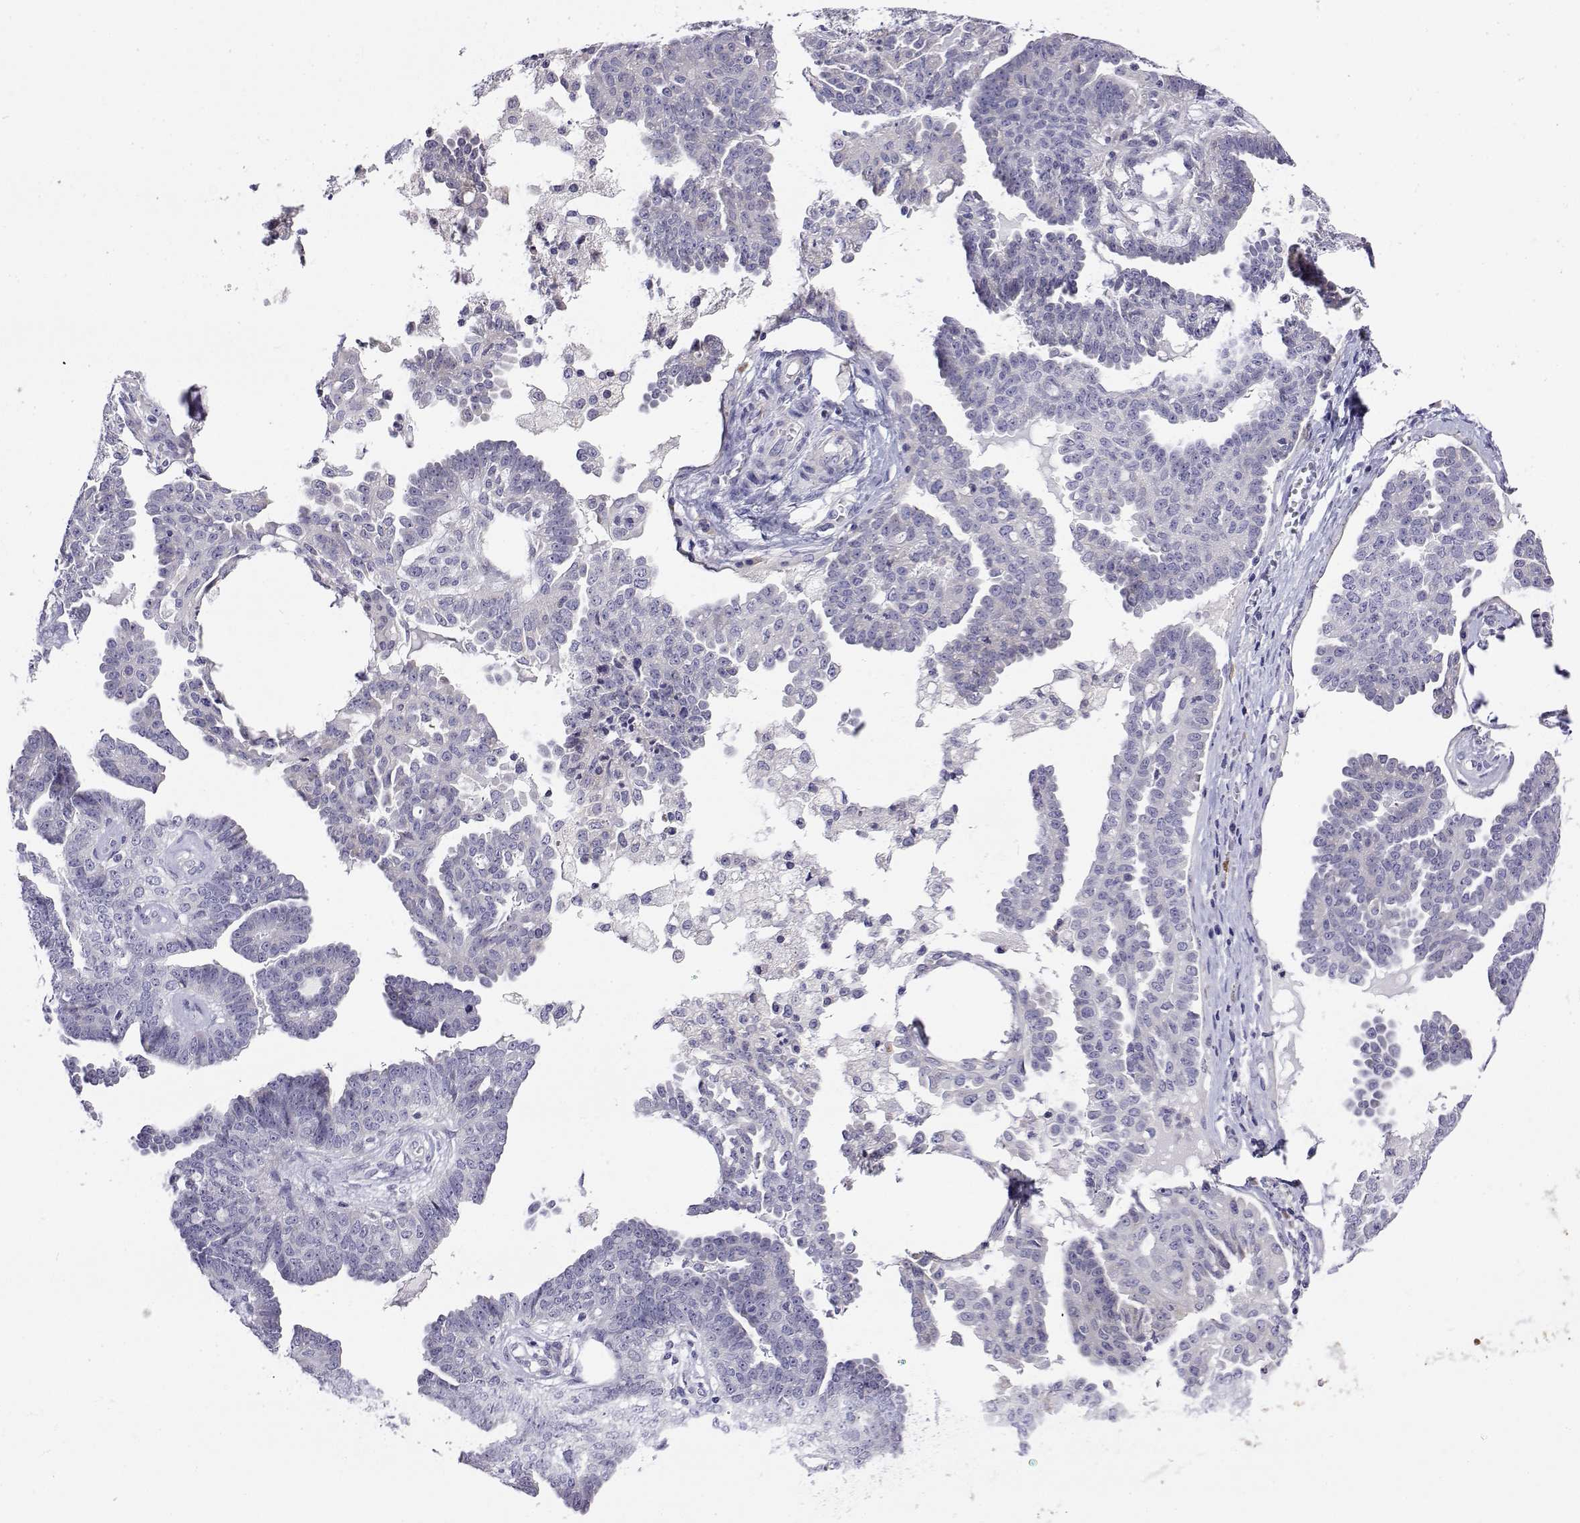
{"staining": {"intensity": "negative", "quantity": "none", "location": "none"}, "tissue": "ovarian cancer", "cell_type": "Tumor cells", "image_type": "cancer", "snomed": [{"axis": "morphology", "description": "Cystadenocarcinoma, serous, NOS"}, {"axis": "topography", "description": "Ovary"}], "caption": "This is a histopathology image of IHC staining of ovarian serous cystadenocarcinoma, which shows no expression in tumor cells. (DAB (3,3'-diaminobenzidine) IHC, high magnification).", "gene": "LY6D", "patient": {"sex": "female", "age": 71}}